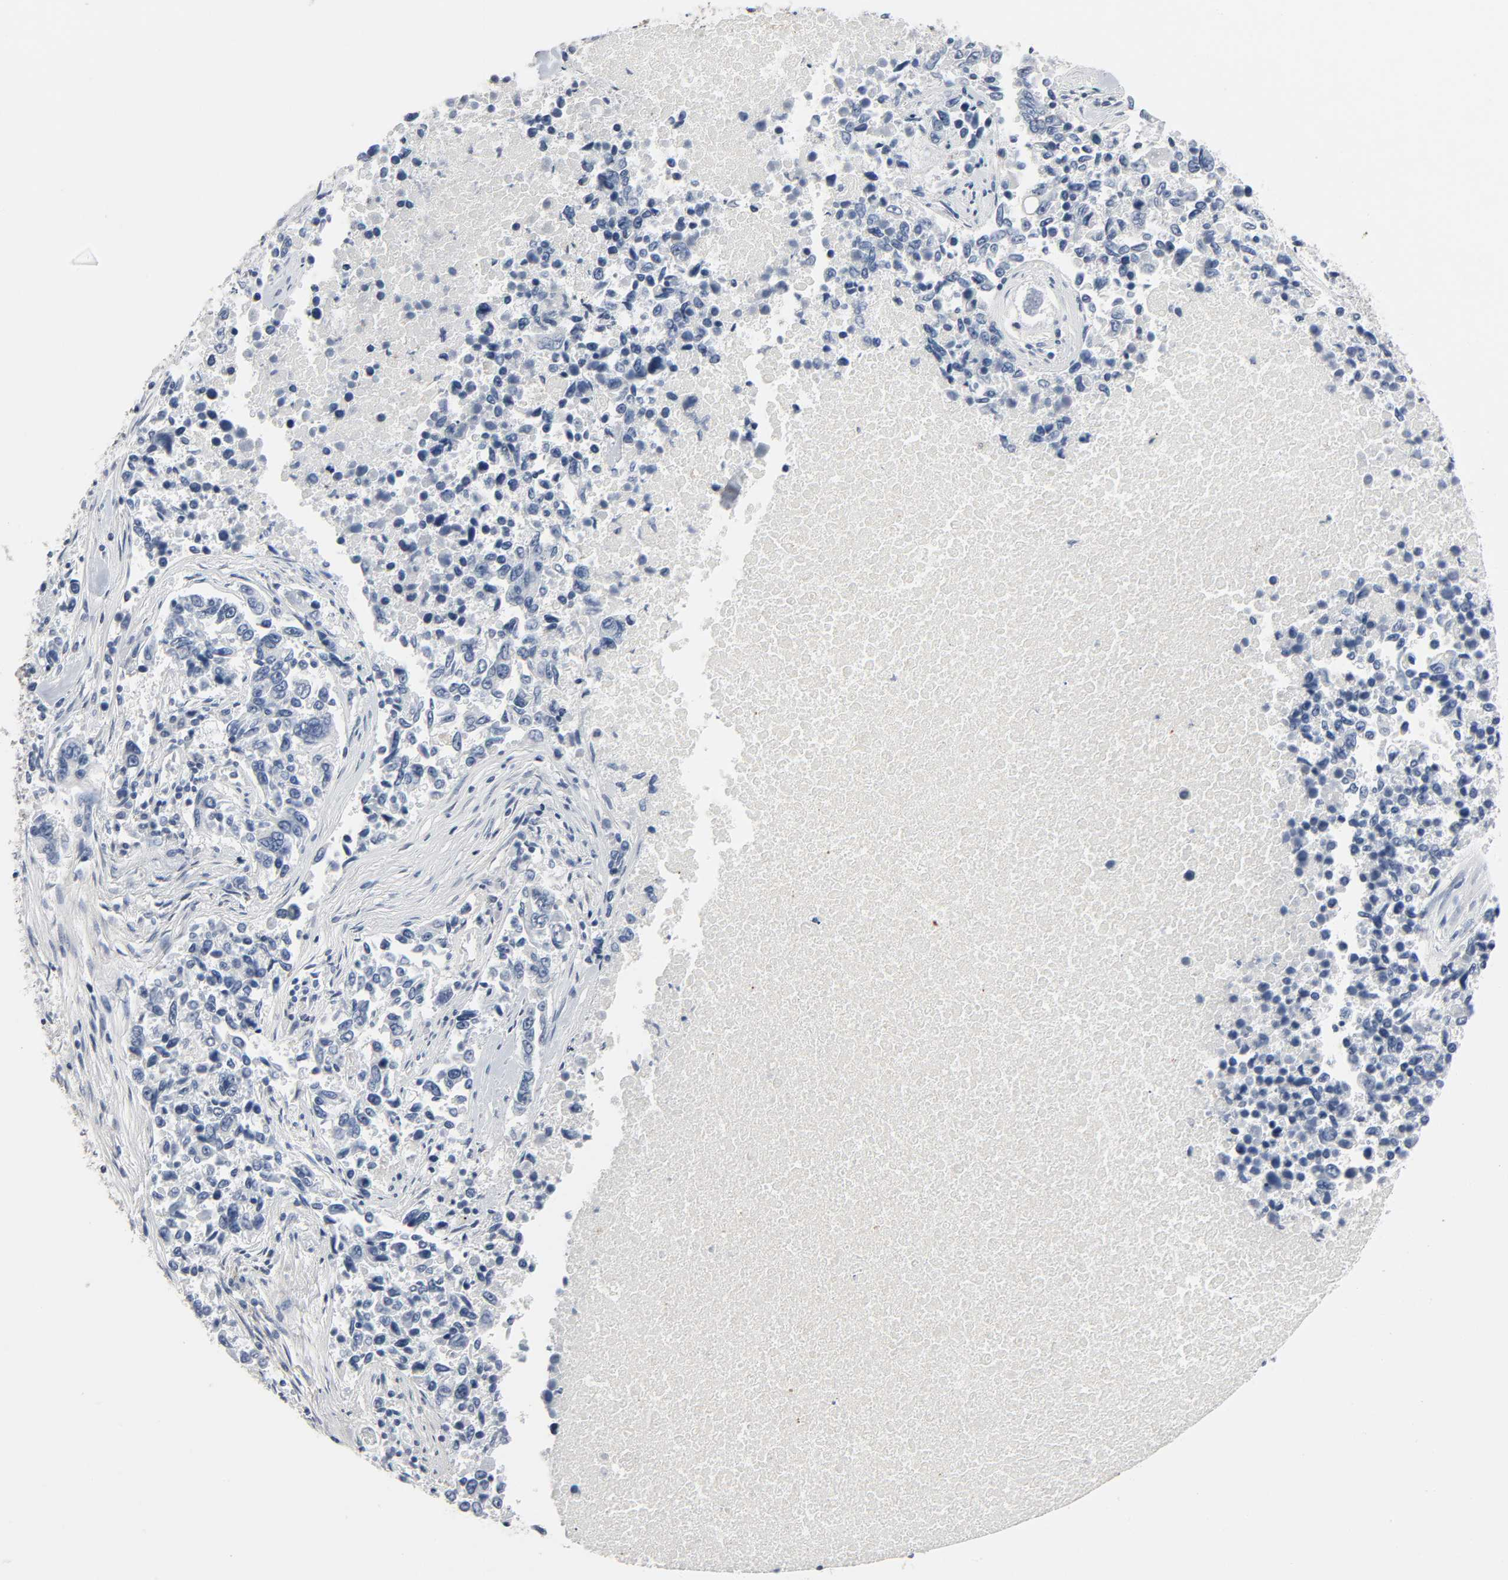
{"staining": {"intensity": "negative", "quantity": "none", "location": "none"}, "tissue": "lung cancer", "cell_type": "Tumor cells", "image_type": "cancer", "snomed": [{"axis": "morphology", "description": "Adenocarcinoma, NOS"}, {"axis": "topography", "description": "Lung"}], "caption": "Immunohistochemical staining of lung cancer (adenocarcinoma) shows no significant staining in tumor cells. (Immunohistochemistry (ihc), brightfield microscopy, high magnification).", "gene": "FBLN5", "patient": {"sex": "male", "age": 84}}